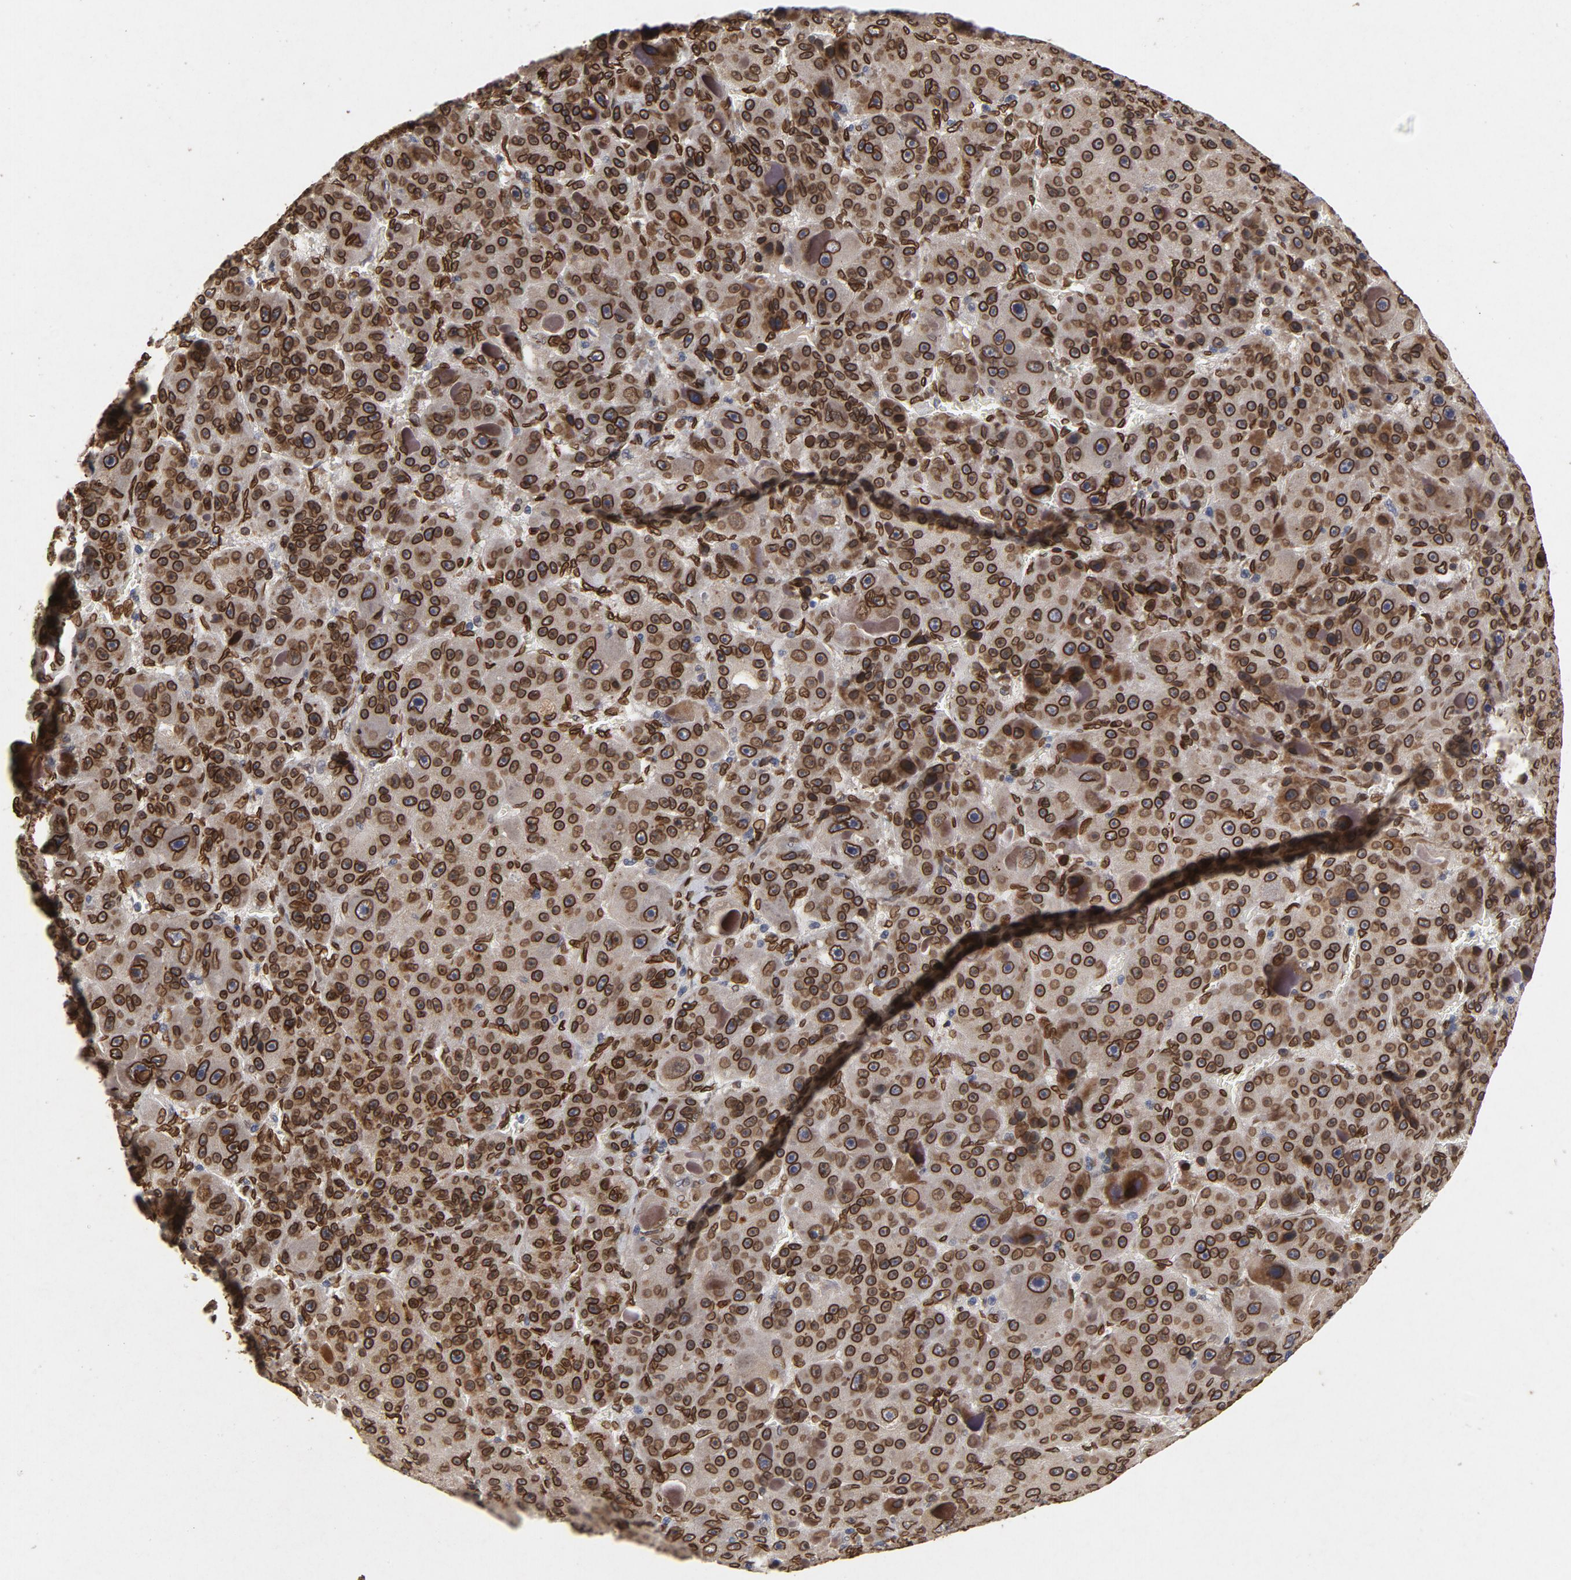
{"staining": {"intensity": "strong", "quantity": ">75%", "location": "cytoplasmic/membranous,nuclear"}, "tissue": "liver cancer", "cell_type": "Tumor cells", "image_type": "cancer", "snomed": [{"axis": "morphology", "description": "Carcinoma, Hepatocellular, NOS"}, {"axis": "topography", "description": "Liver"}], "caption": "The image reveals a brown stain indicating the presence of a protein in the cytoplasmic/membranous and nuclear of tumor cells in hepatocellular carcinoma (liver). The staining was performed using DAB (3,3'-diaminobenzidine) to visualize the protein expression in brown, while the nuclei were stained in blue with hematoxylin (Magnification: 20x).", "gene": "LMNA", "patient": {"sex": "male", "age": 76}}